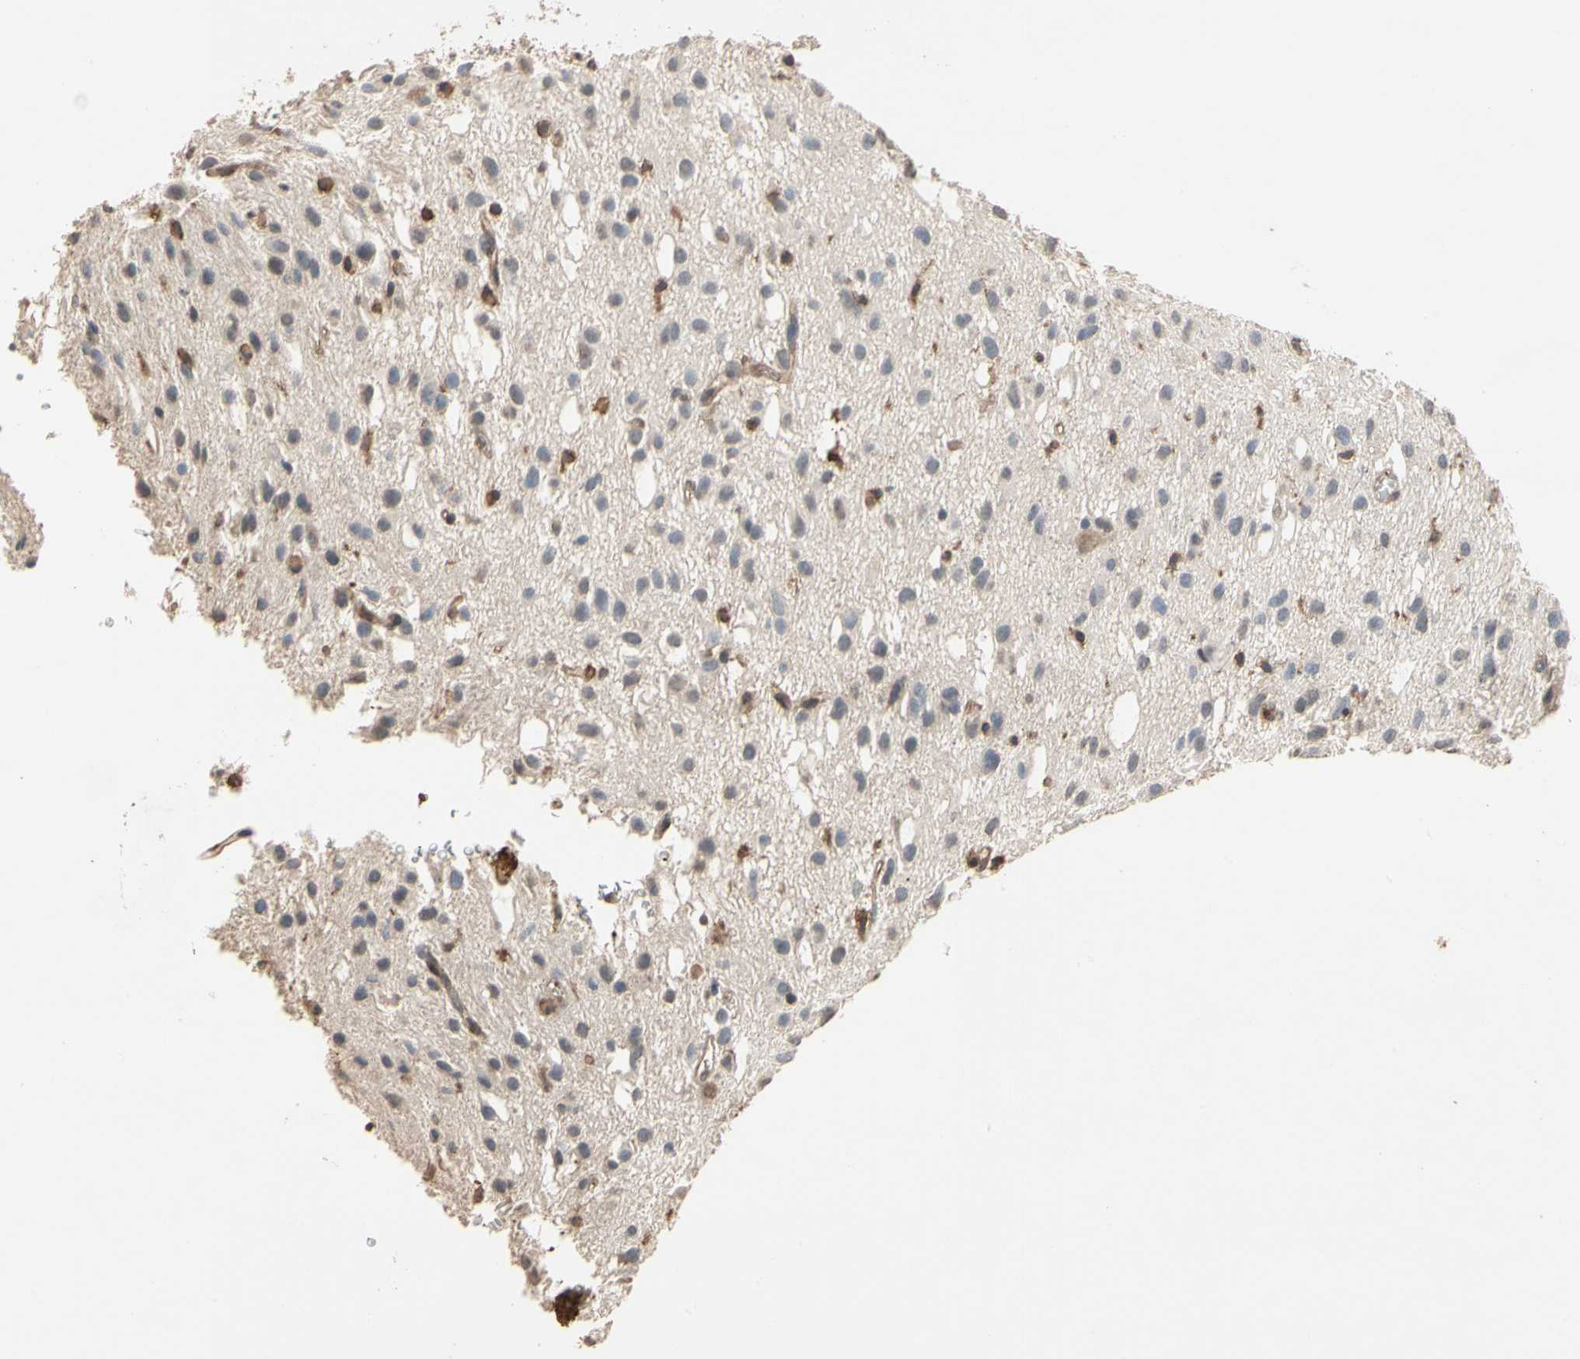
{"staining": {"intensity": "weak", "quantity": "<25%", "location": "cytoplasmic/membranous"}, "tissue": "glioma", "cell_type": "Tumor cells", "image_type": "cancer", "snomed": [{"axis": "morphology", "description": "Glioma, malignant, Low grade"}, {"axis": "topography", "description": "Brain"}], "caption": "Tumor cells show no significant protein staining in malignant low-grade glioma.", "gene": "MAP3K10", "patient": {"sex": "male", "age": 77}}